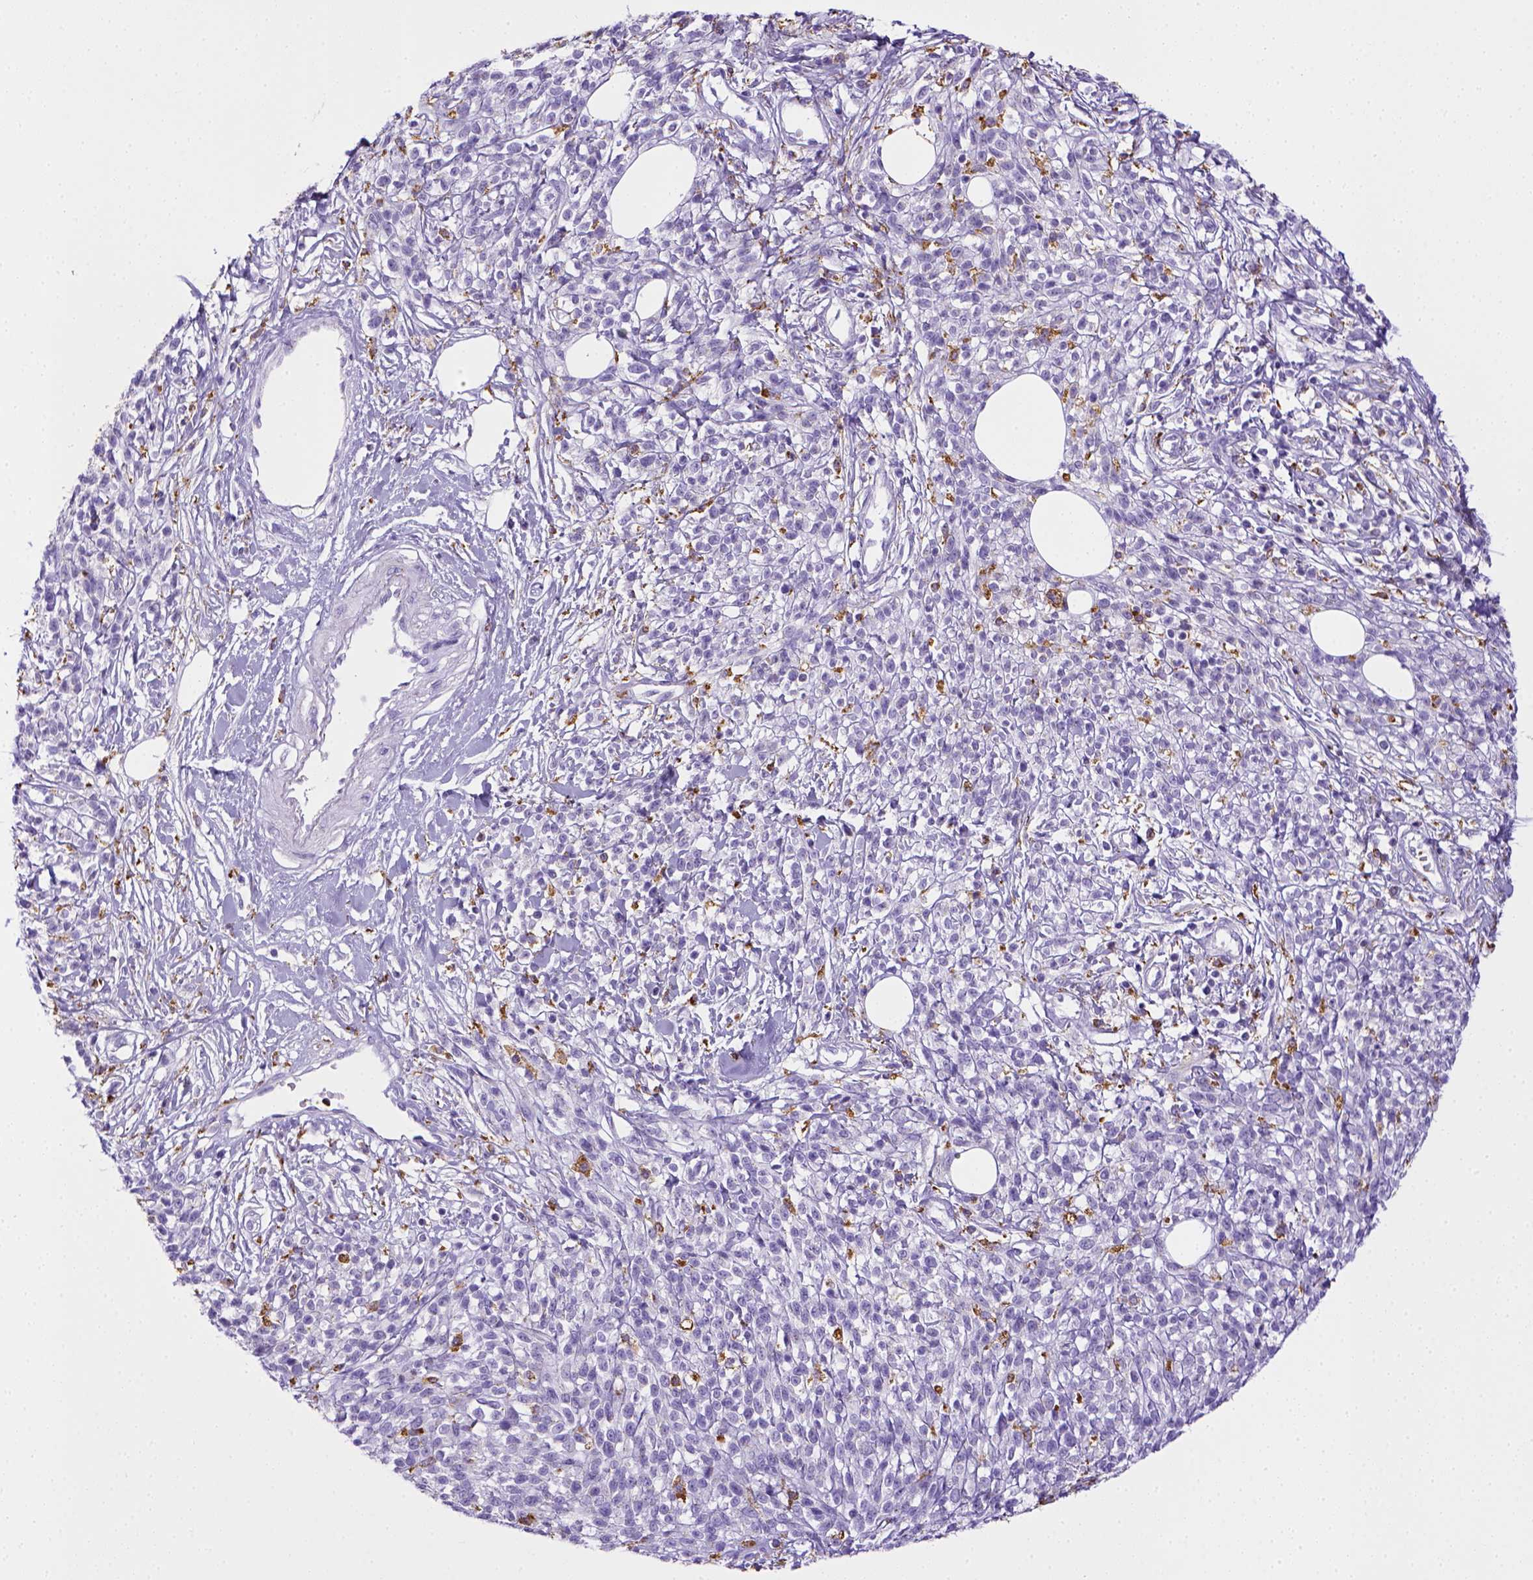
{"staining": {"intensity": "negative", "quantity": "none", "location": "none"}, "tissue": "melanoma", "cell_type": "Tumor cells", "image_type": "cancer", "snomed": [{"axis": "morphology", "description": "Malignant melanoma, NOS"}, {"axis": "topography", "description": "Skin"}, {"axis": "topography", "description": "Skin of trunk"}], "caption": "Tumor cells show no significant protein expression in malignant melanoma.", "gene": "CD68", "patient": {"sex": "male", "age": 74}}